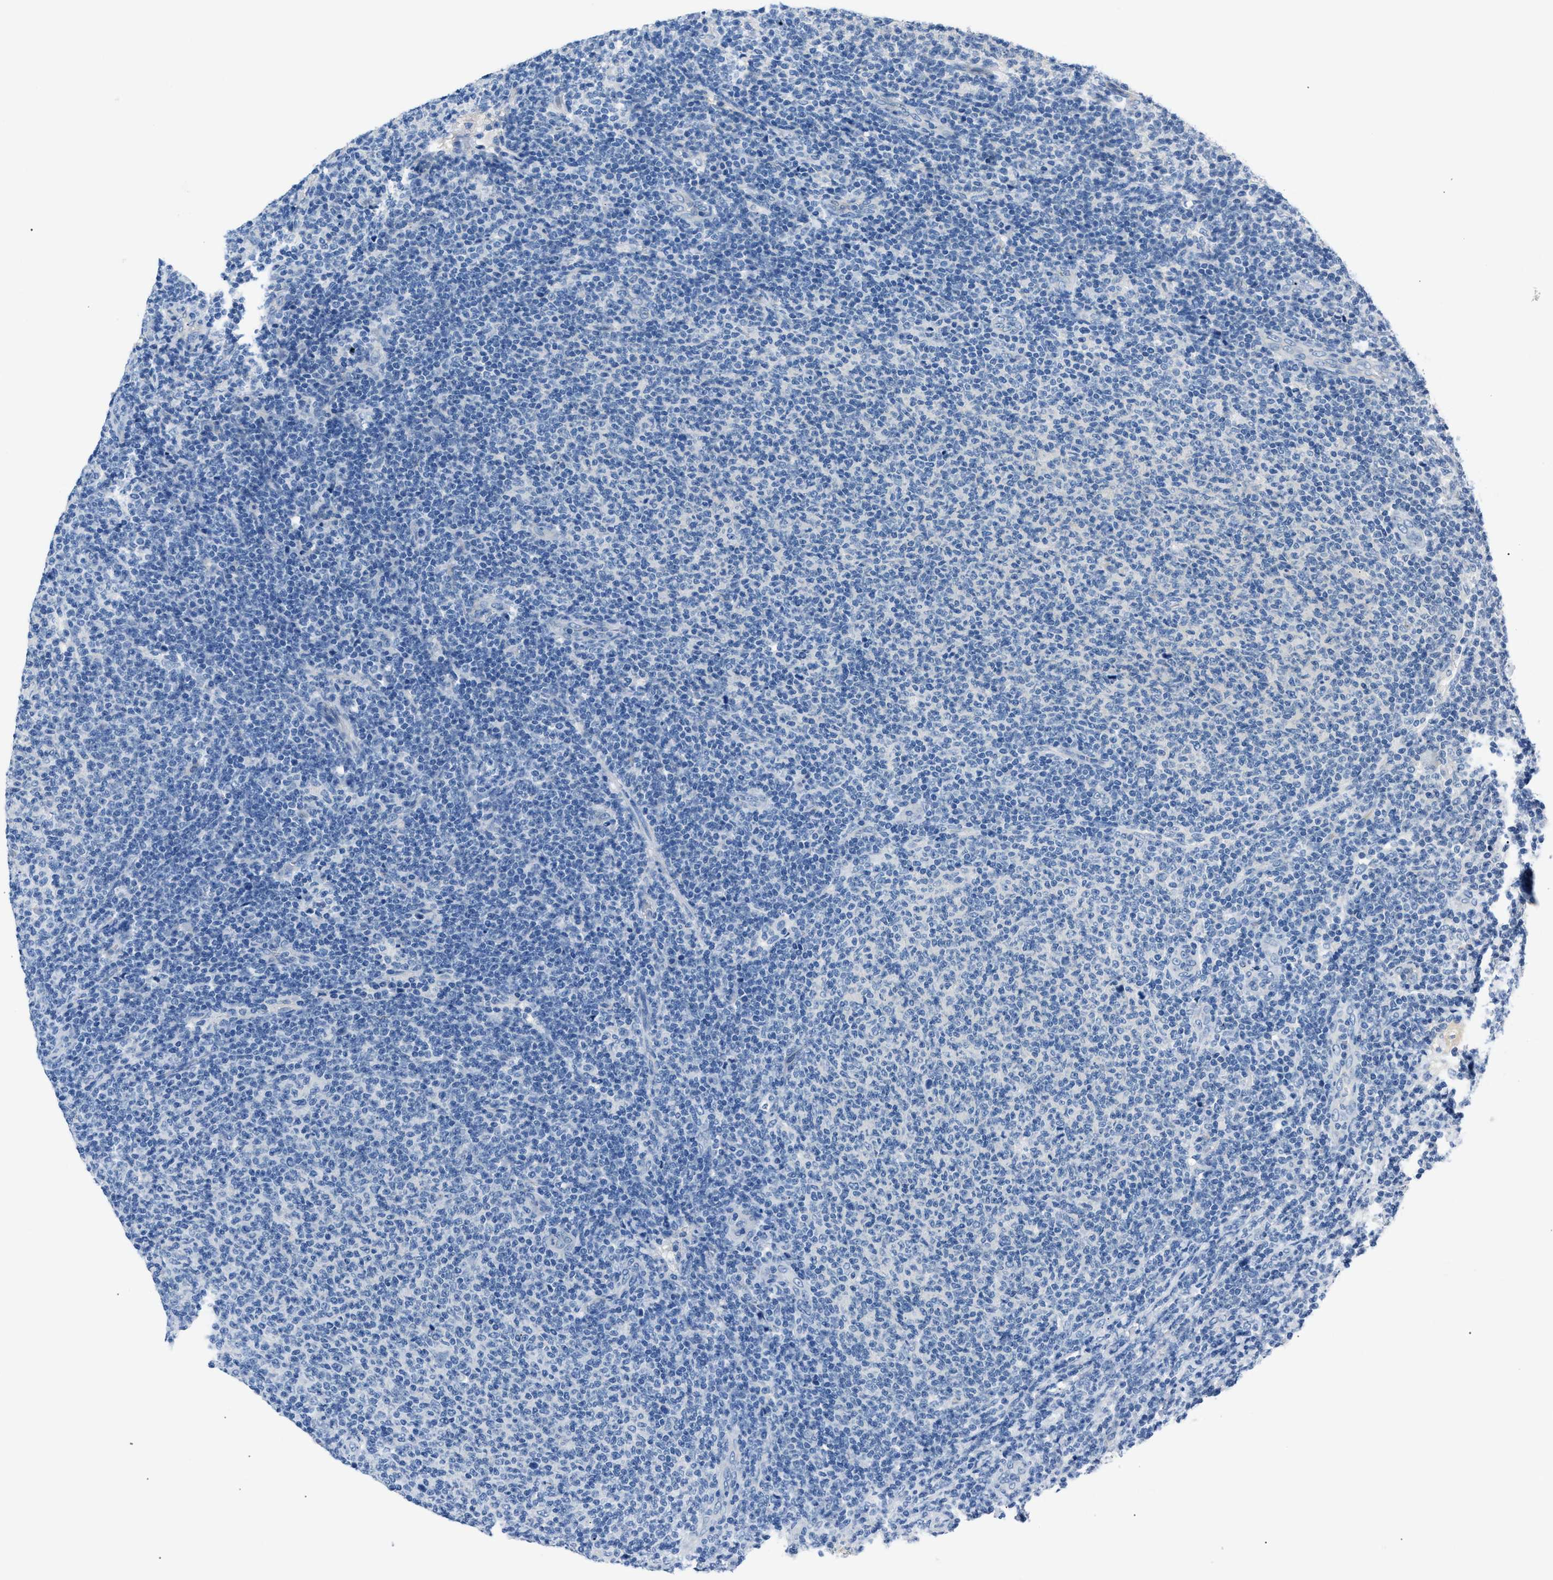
{"staining": {"intensity": "negative", "quantity": "none", "location": "none"}, "tissue": "lymphoma", "cell_type": "Tumor cells", "image_type": "cancer", "snomed": [{"axis": "morphology", "description": "Malignant lymphoma, non-Hodgkin's type, Low grade"}, {"axis": "topography", "description": "Lymph node"}], "caption": "A histopathology image of lymphoma stained for a protein reveals no brown staining in tumor cells.", "gene": "DNAAF5", "patient": {"sex": "male", "age": 66}}